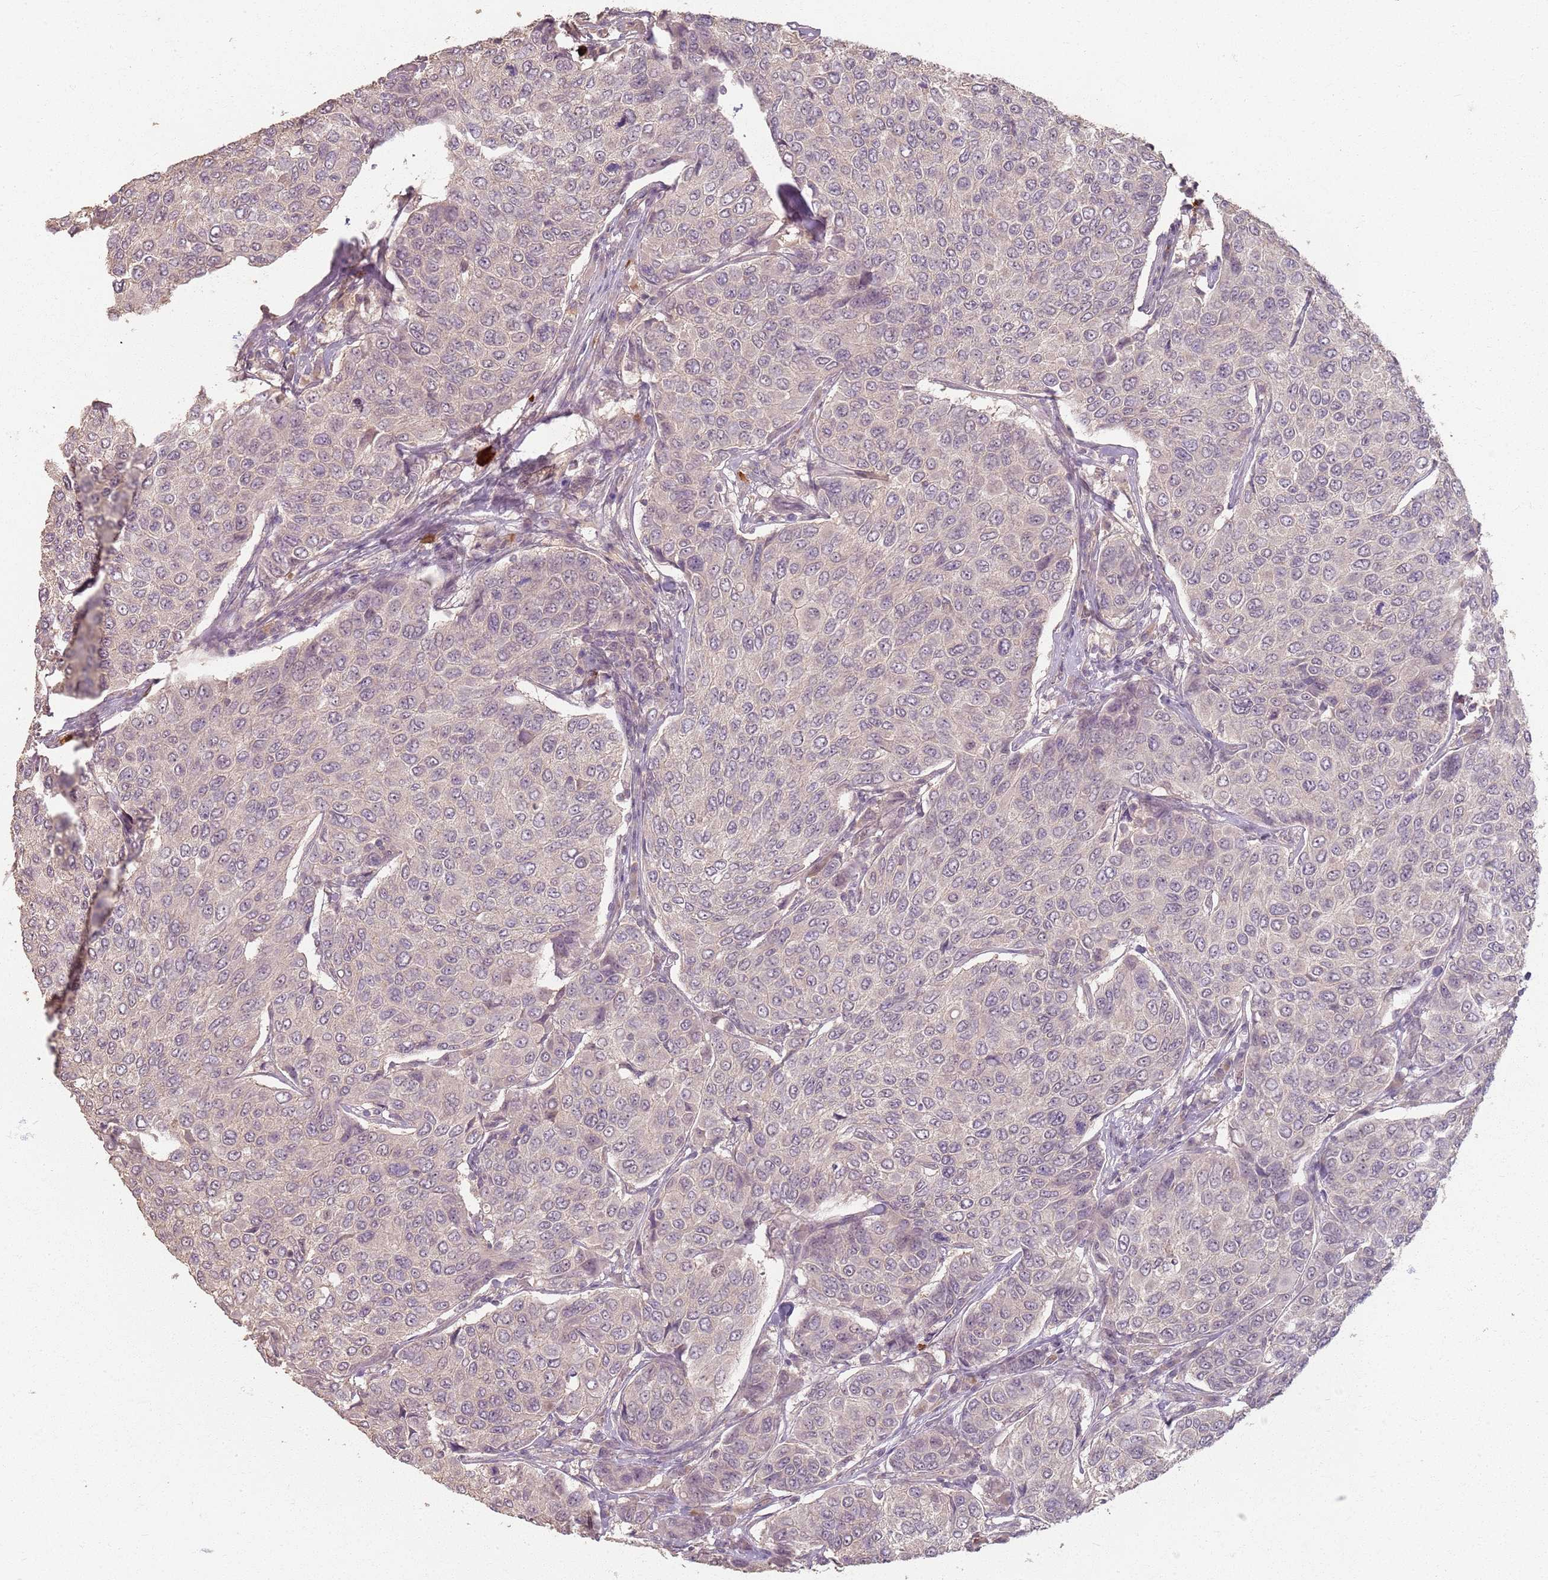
{"staining": {"intensity": "weak", "quantity": "<25%", "location": "cytoplasmic/membranous"}, "tissue": "breast cancer", "cell_type": "Tumor cells", "image_type": "cancer", "snomed": [{"axis": "morphology", "description": "Duct carcinoma"}, {"axis": "topography", "description": "Breast"}], "caption": "High magnification brightfield microscopy of invasive ductal carcinoma (breast) stained with DAB (3,3'-diaminobenzidine) (brown) and counterstained with hematoxylin (blue): tumor cells show no significant positivity.", "gene": "CCDC168", "patient": {"sex": "female", "age": 55}}